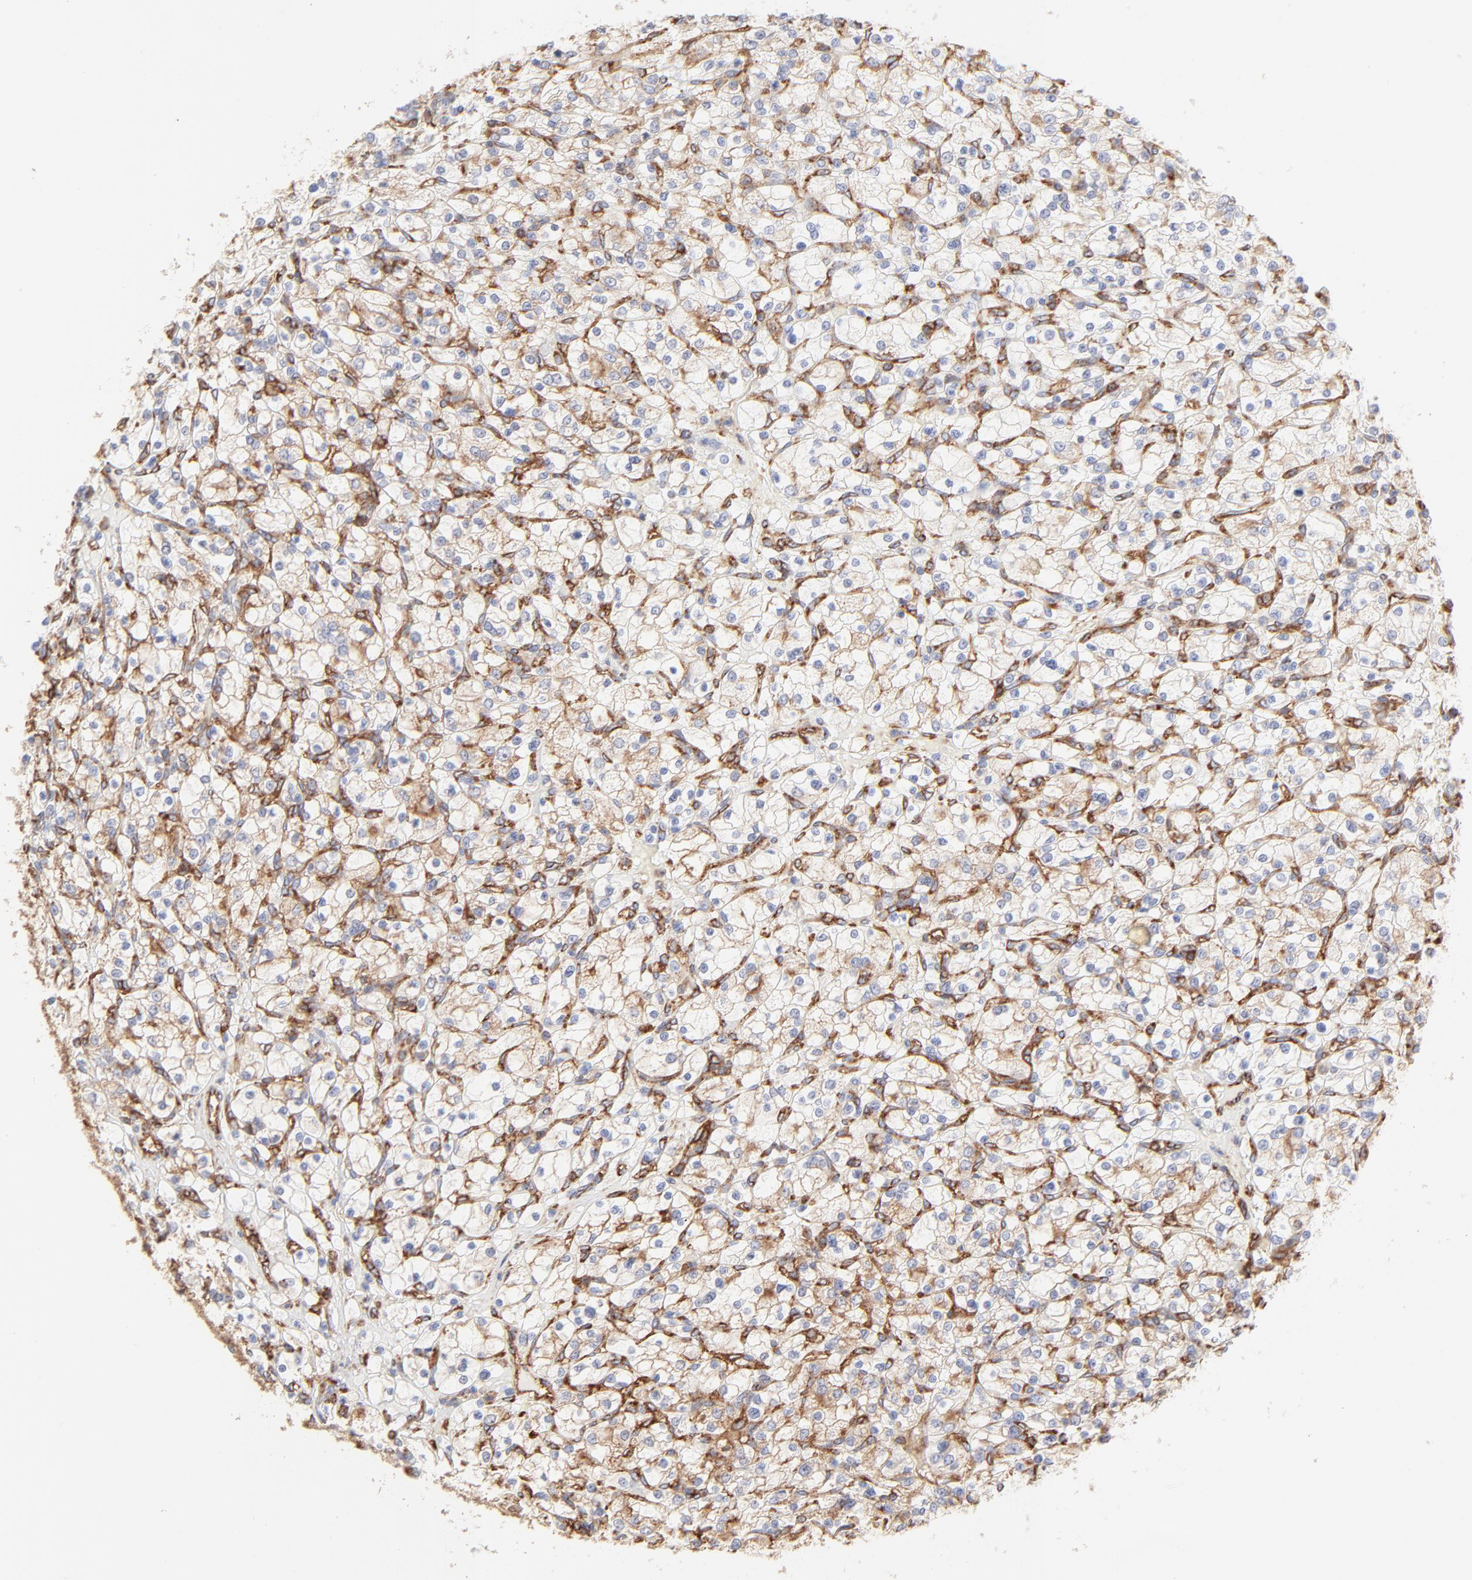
{"staining": {"intensity": "moderate", "quantity": "25%-75%", "location": "cytoplasmic/membranous"}, "tissue": "renal cancer", "cell_type": "Tumor cells", "image_type": "cancer", "snomed": [{"axis": "morphology", "description": "Adenocarcinoma, NOS"}, {"axis": "topography", "description": "Kidney"}], "caption": "A brown stain shows moderate cytoplasmic/membranous expression of a protein in renal cancer tumor cells.", "gene": "CLTB", "patient": {"sex": "female", "age": 83}}